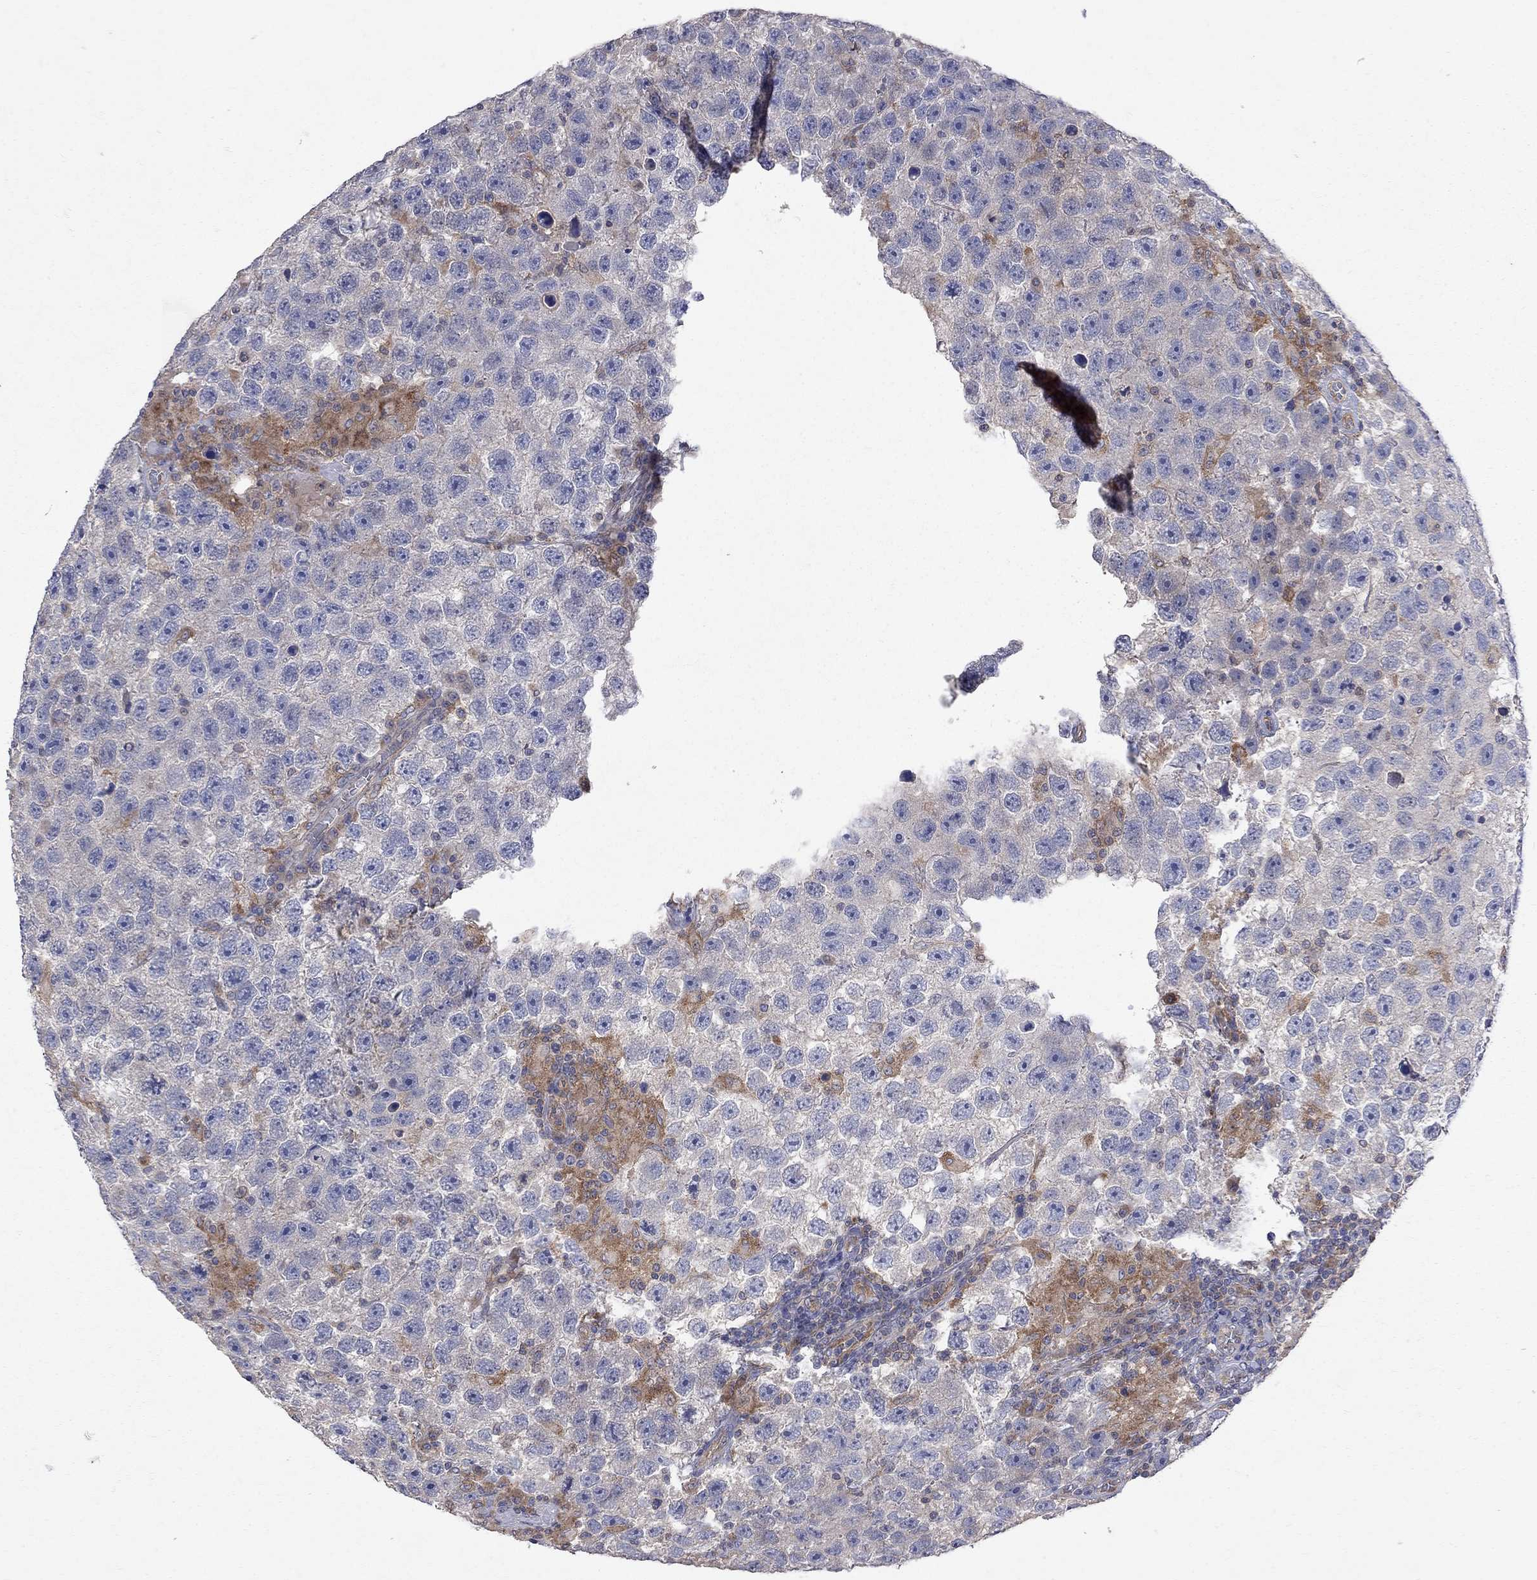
{"staining": {"intensity": "negative", "quantity": "none", "location": "none"}, "tissue": "testis cancer", "cell_type": "Tumor cells", "image_type": "cancer", "snomed": [{"axis": "morphology", "description": "Seminoma, NOS"}, {"axis": "topography", "description": "Testis"}], "caption": "The histopathology image shows no significant expression in tumor cells of testis seminoma.", "gene": "ABI3", "patient": {"sex": "male", "age": 26}}